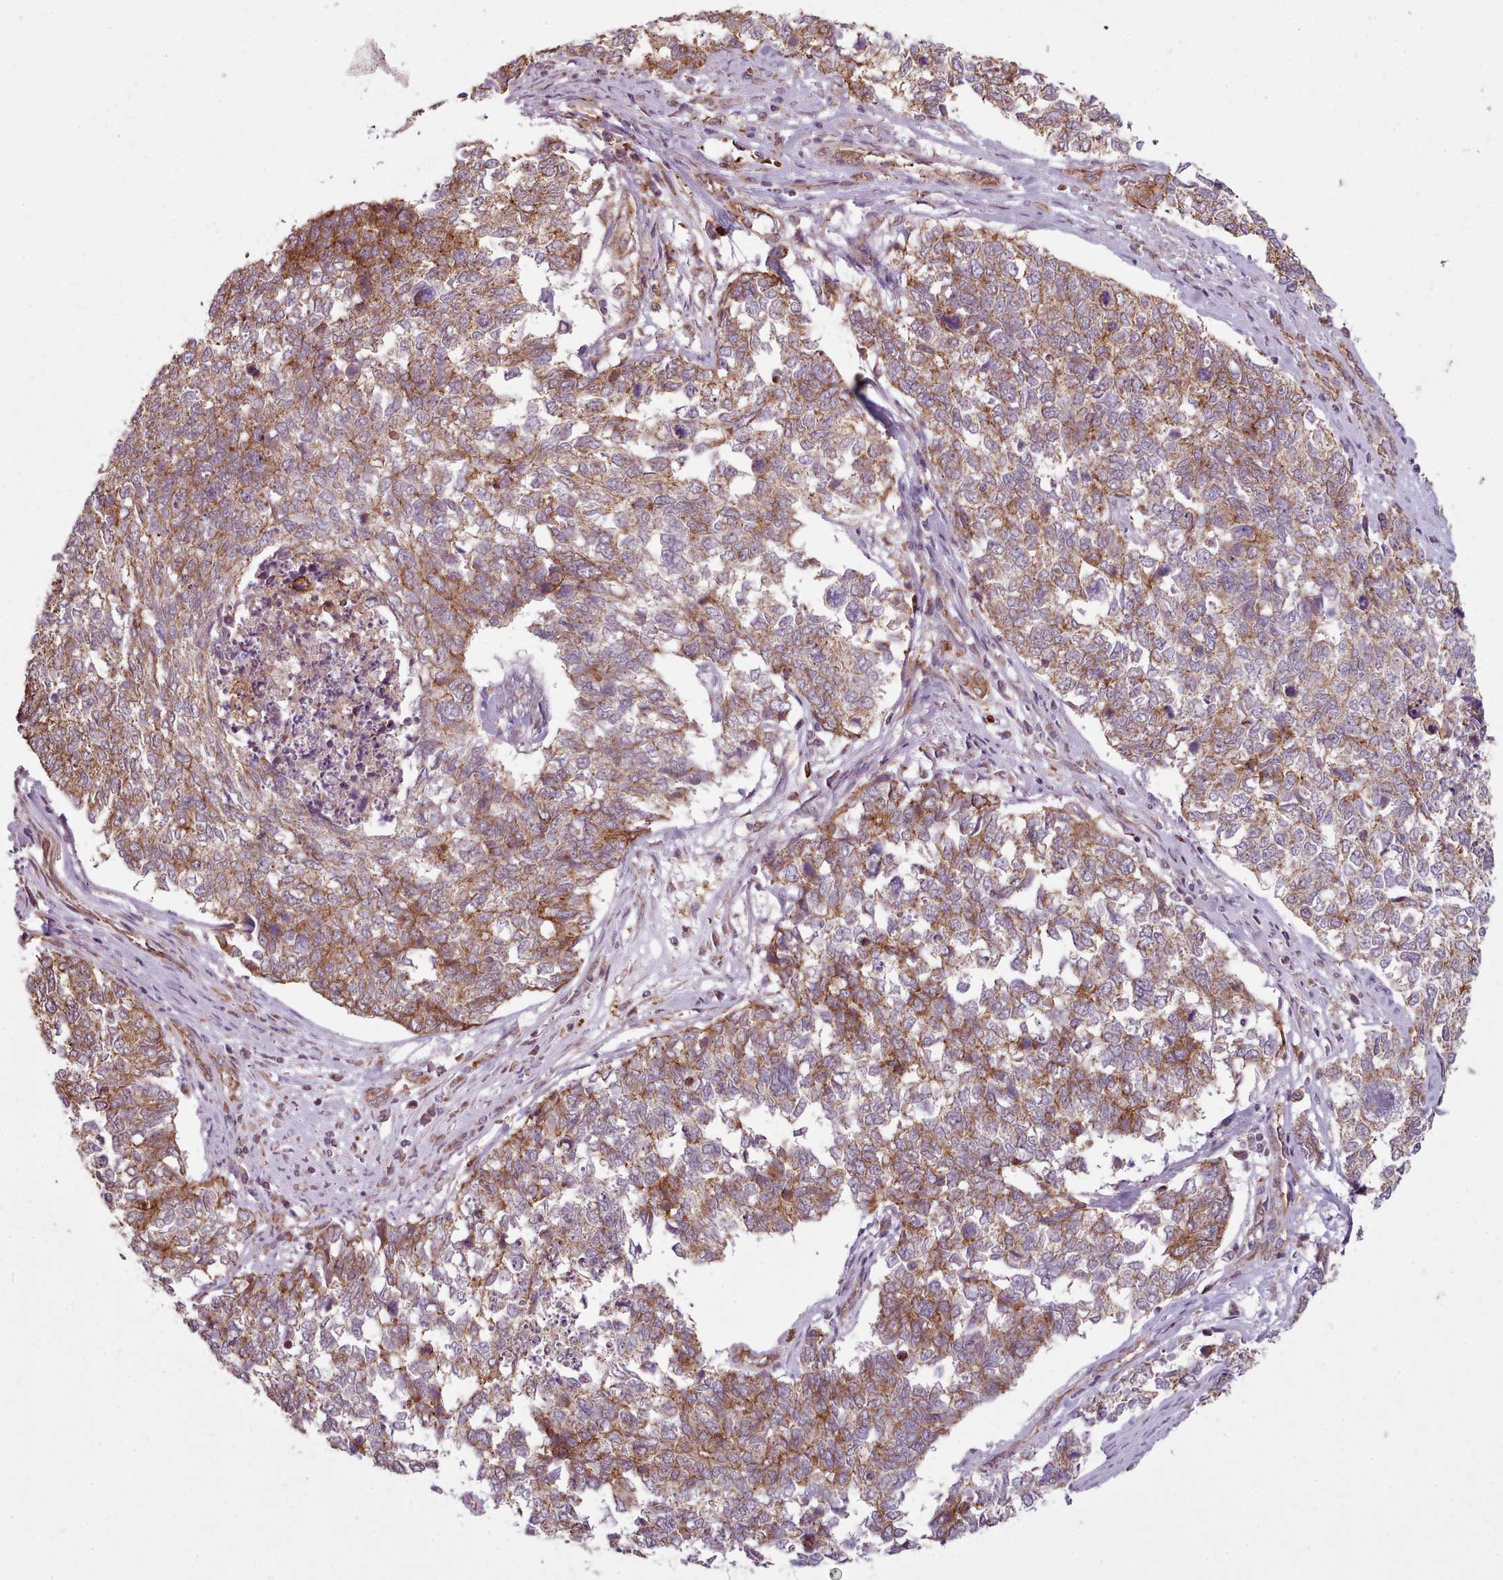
{"staining": {"intensity": "moderate", "quantity": ">75%", "location": "cytoplasmic/membranous"}, "tissue": "cervical cancer", "cell_type": "Tumor cells", "image_type": "cancer", "snomed": [{"axis": "morphology", "description": "Squamous cell carcinoma, NOS"}, {"axis": "topography", "description": "Cervix"}], "caption": "Brown immunohistochemical staining in human cervical cancer displays moderate cytoplasmic/membranous positivity in approximately >75% of tumor cells.", "gene": "MRPL46", "patient": {"sex": "female", "age": 63}}